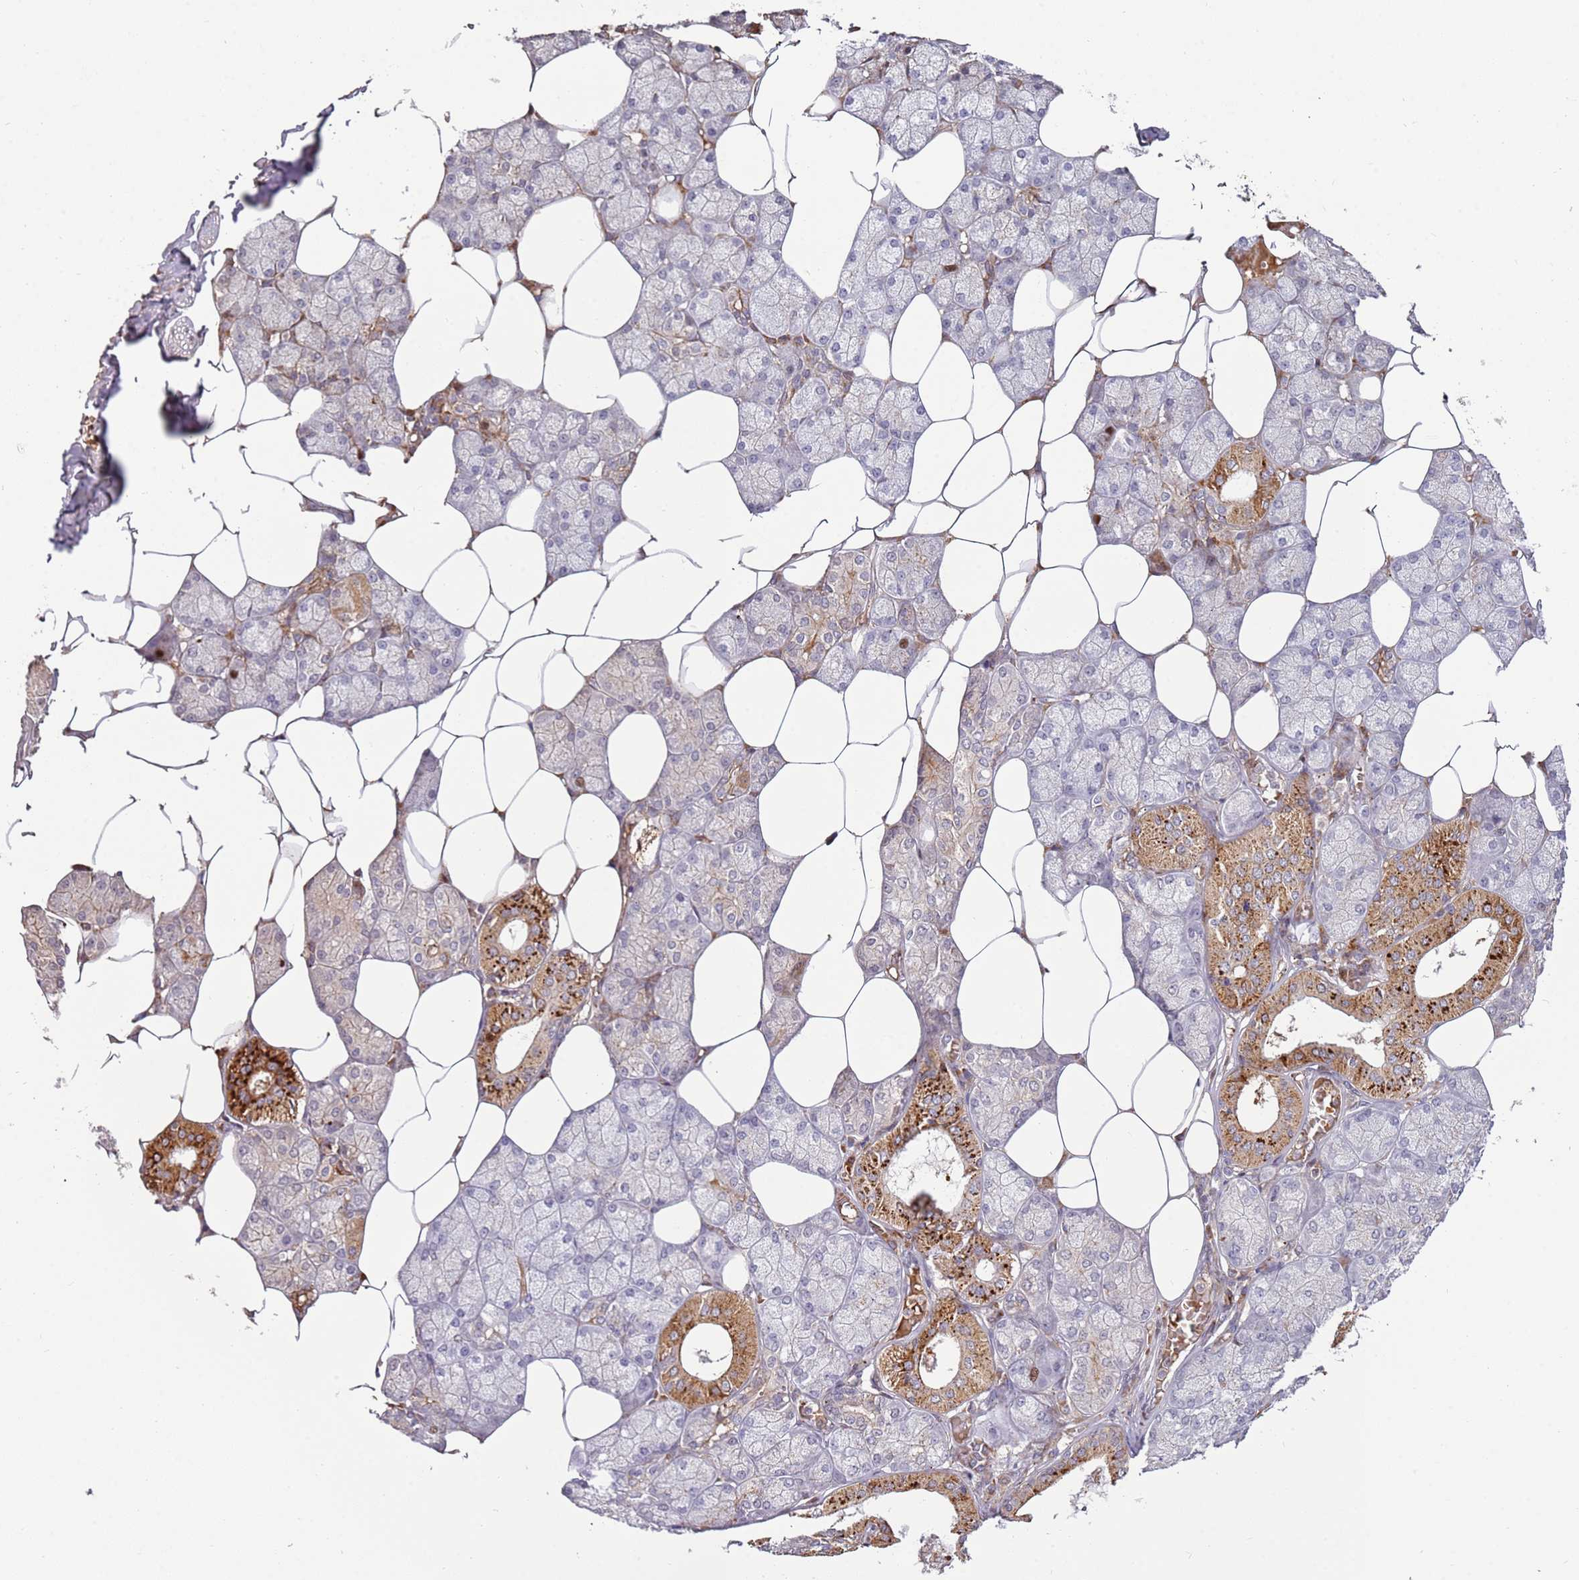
{"staining": {"intensity": "strong", "quantity": "<25%", "location": "cytoplasmic/membranous"}, "tissue": "salivary gland", "cell_type": "Glandular cells", "image_type": "normal", "snomed": [{"axis": "morphology", "description": "Normal tissue, NOS"}, {"axis": "topography", "description": "Salivary gland"}], "caption": "Glandular cells demonstrate strong cytoplasmic/membranous expression in approximately <25% of cells in benign salivary gland. (DAB (3,3'-diaminobenzidine) IHC with brightfield microscopy, high magnification).", "gene": "RHBDL1", "patient": {"sex": "male", "age": 62}}